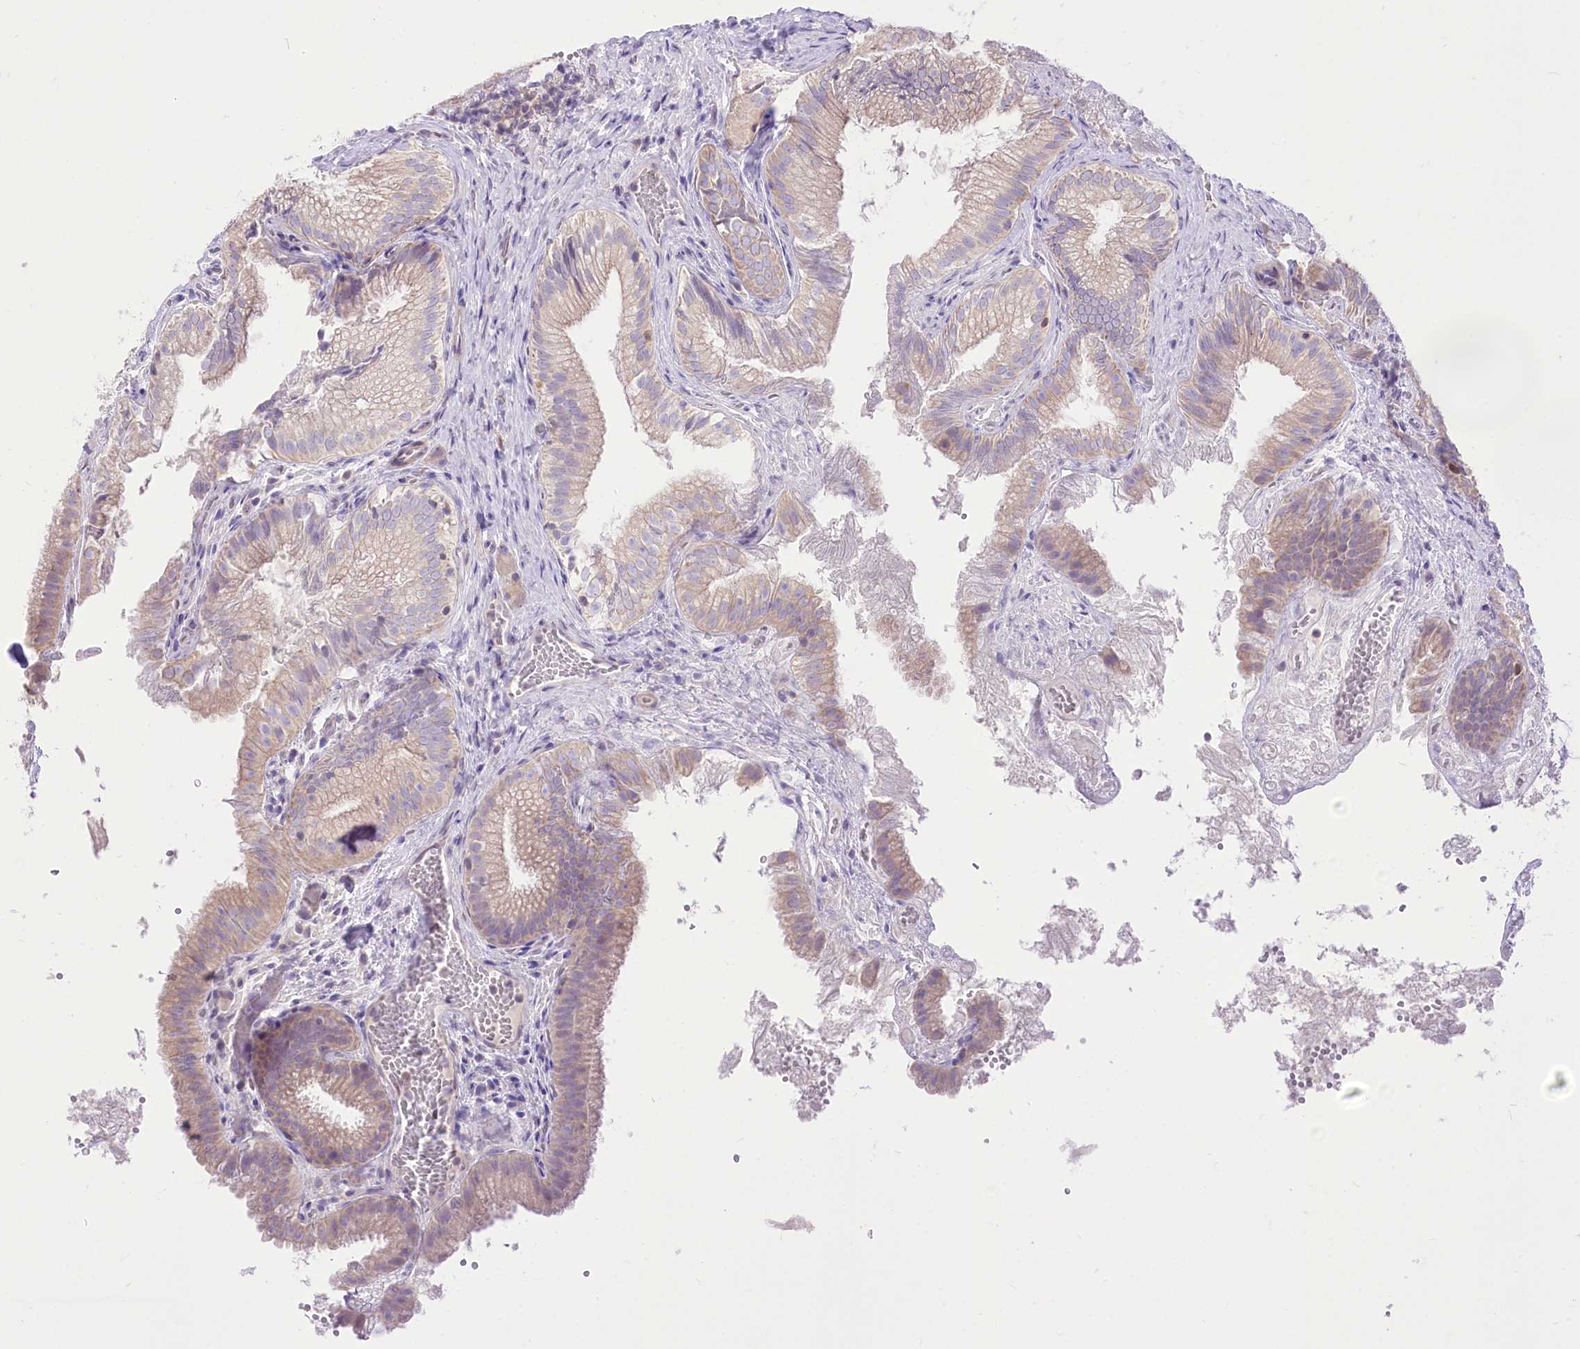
{"staining": {"intensity": "weak", "quantity": "25%-75%", "location": "cytoplasmic/membranous"}, "tissue": "gallbladder", "cell_type": "Glandular cells", "image_type": "normal", "snomed": [{"axis": "morphology", "description": "Normal tissue, NOS"}, {"axis": "topography", "description": "Gallbladder"}], "caption": "About 25%-75% of glandular cells in benign gallbladder display weak cytoplasmic/membranous protein staining as visualized by brown immunohistochemical staining.", "gene": "HELT", "patient": {"sex": "female", "age": 30}}